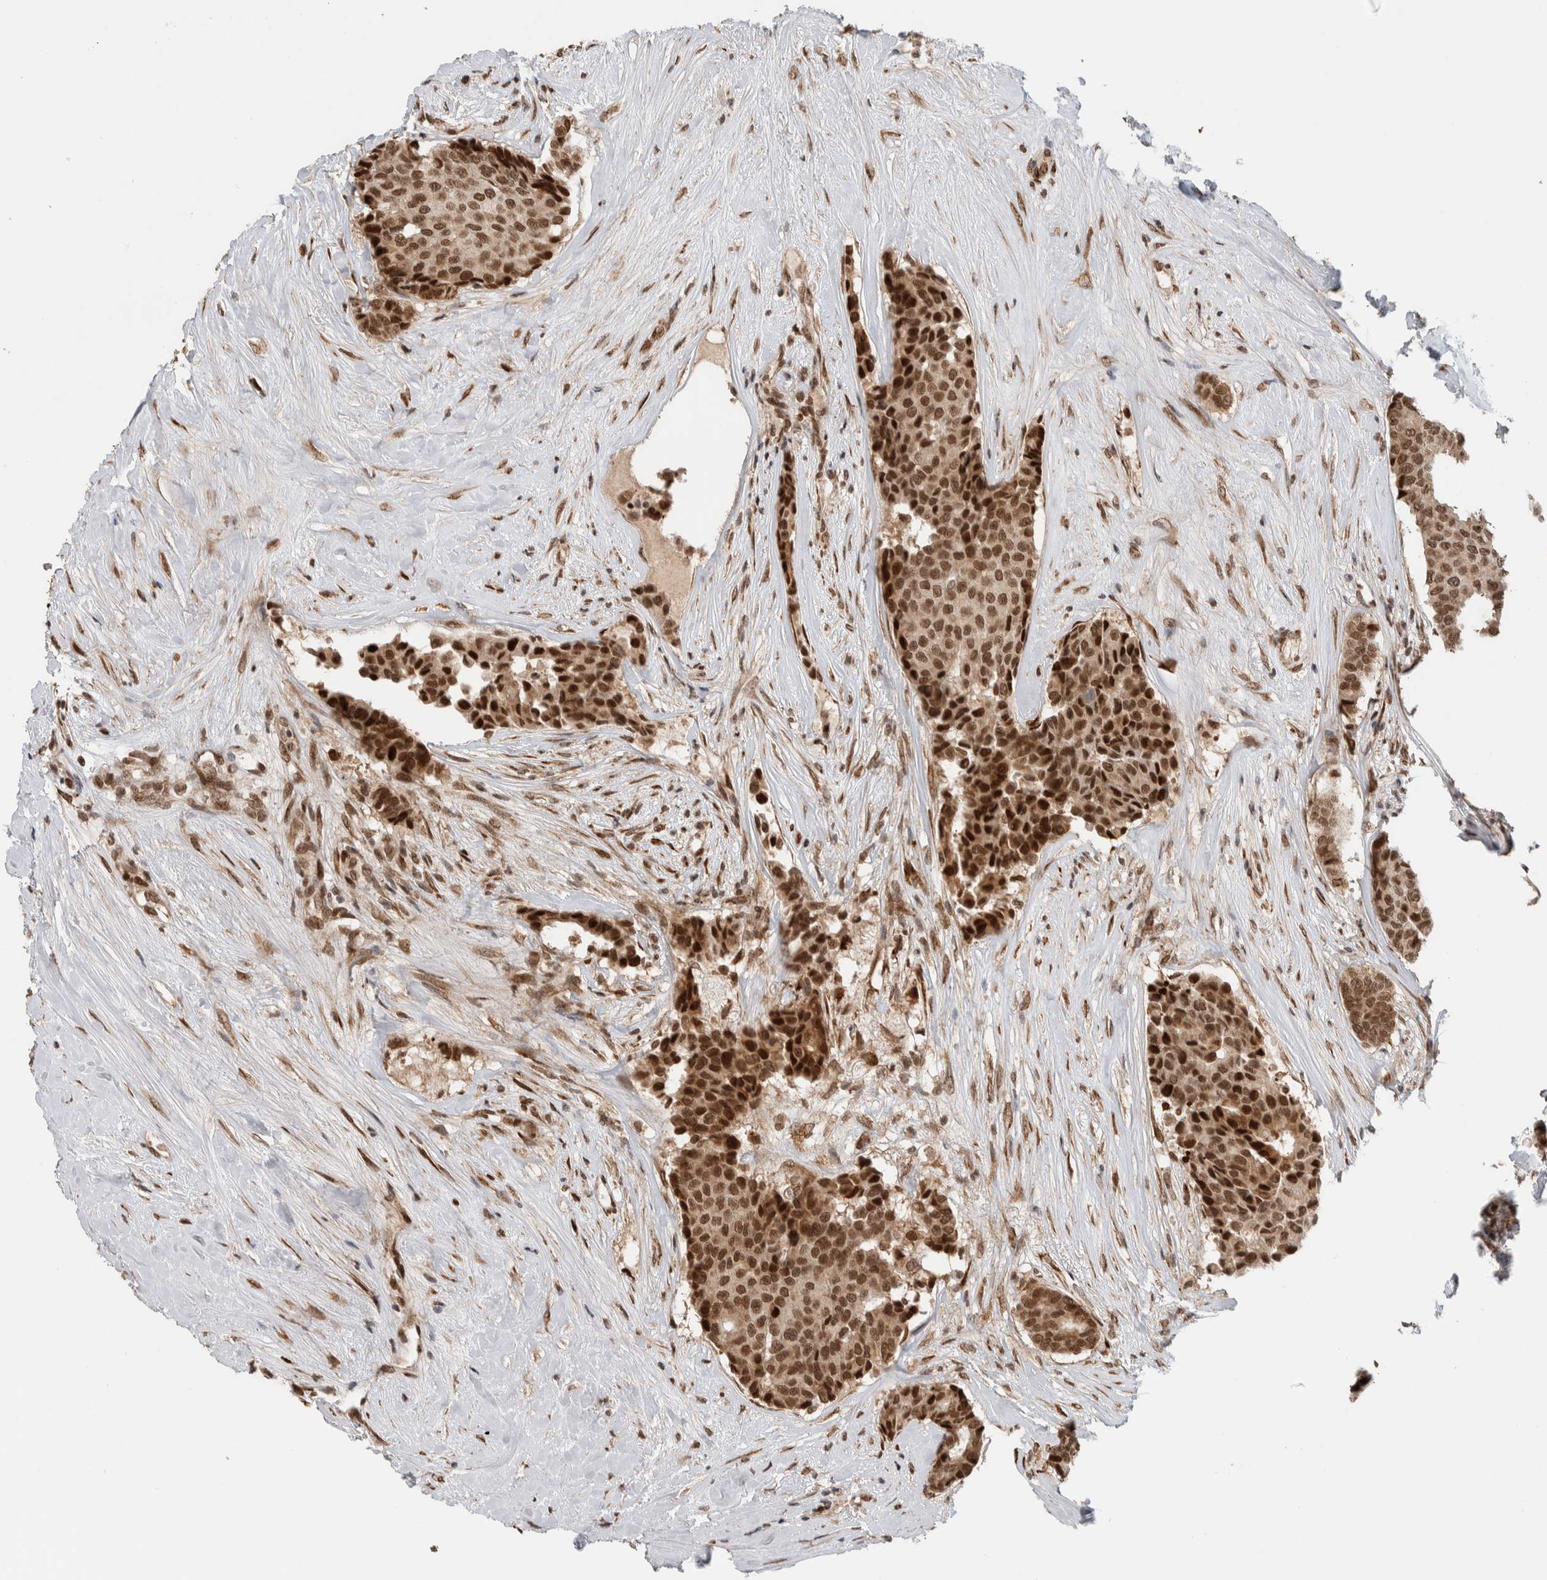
{"staining": {"intensity": "strong", "quantity": ">75%", "location": "cytoplasmic/membranous,nuclear"}, "tissue": "breast cancer", "cell_type": "Tumor cells", "image_type": "cancer", "snomed": [{"axis": "morphology", "description": "Duct carcinoma"}, {"axis": "topography", "description": "Breast"}], "caption": "A high amount of strong cytoplasmic/membranous and nuclear positivity is identified in approximately >75% of tumor cells in breast cancer tissue. (Brightfield microscopy of DAB IHC at high magnification).", "gene": "TNRC18", "patient": {"sex": "female", "age": 75}}